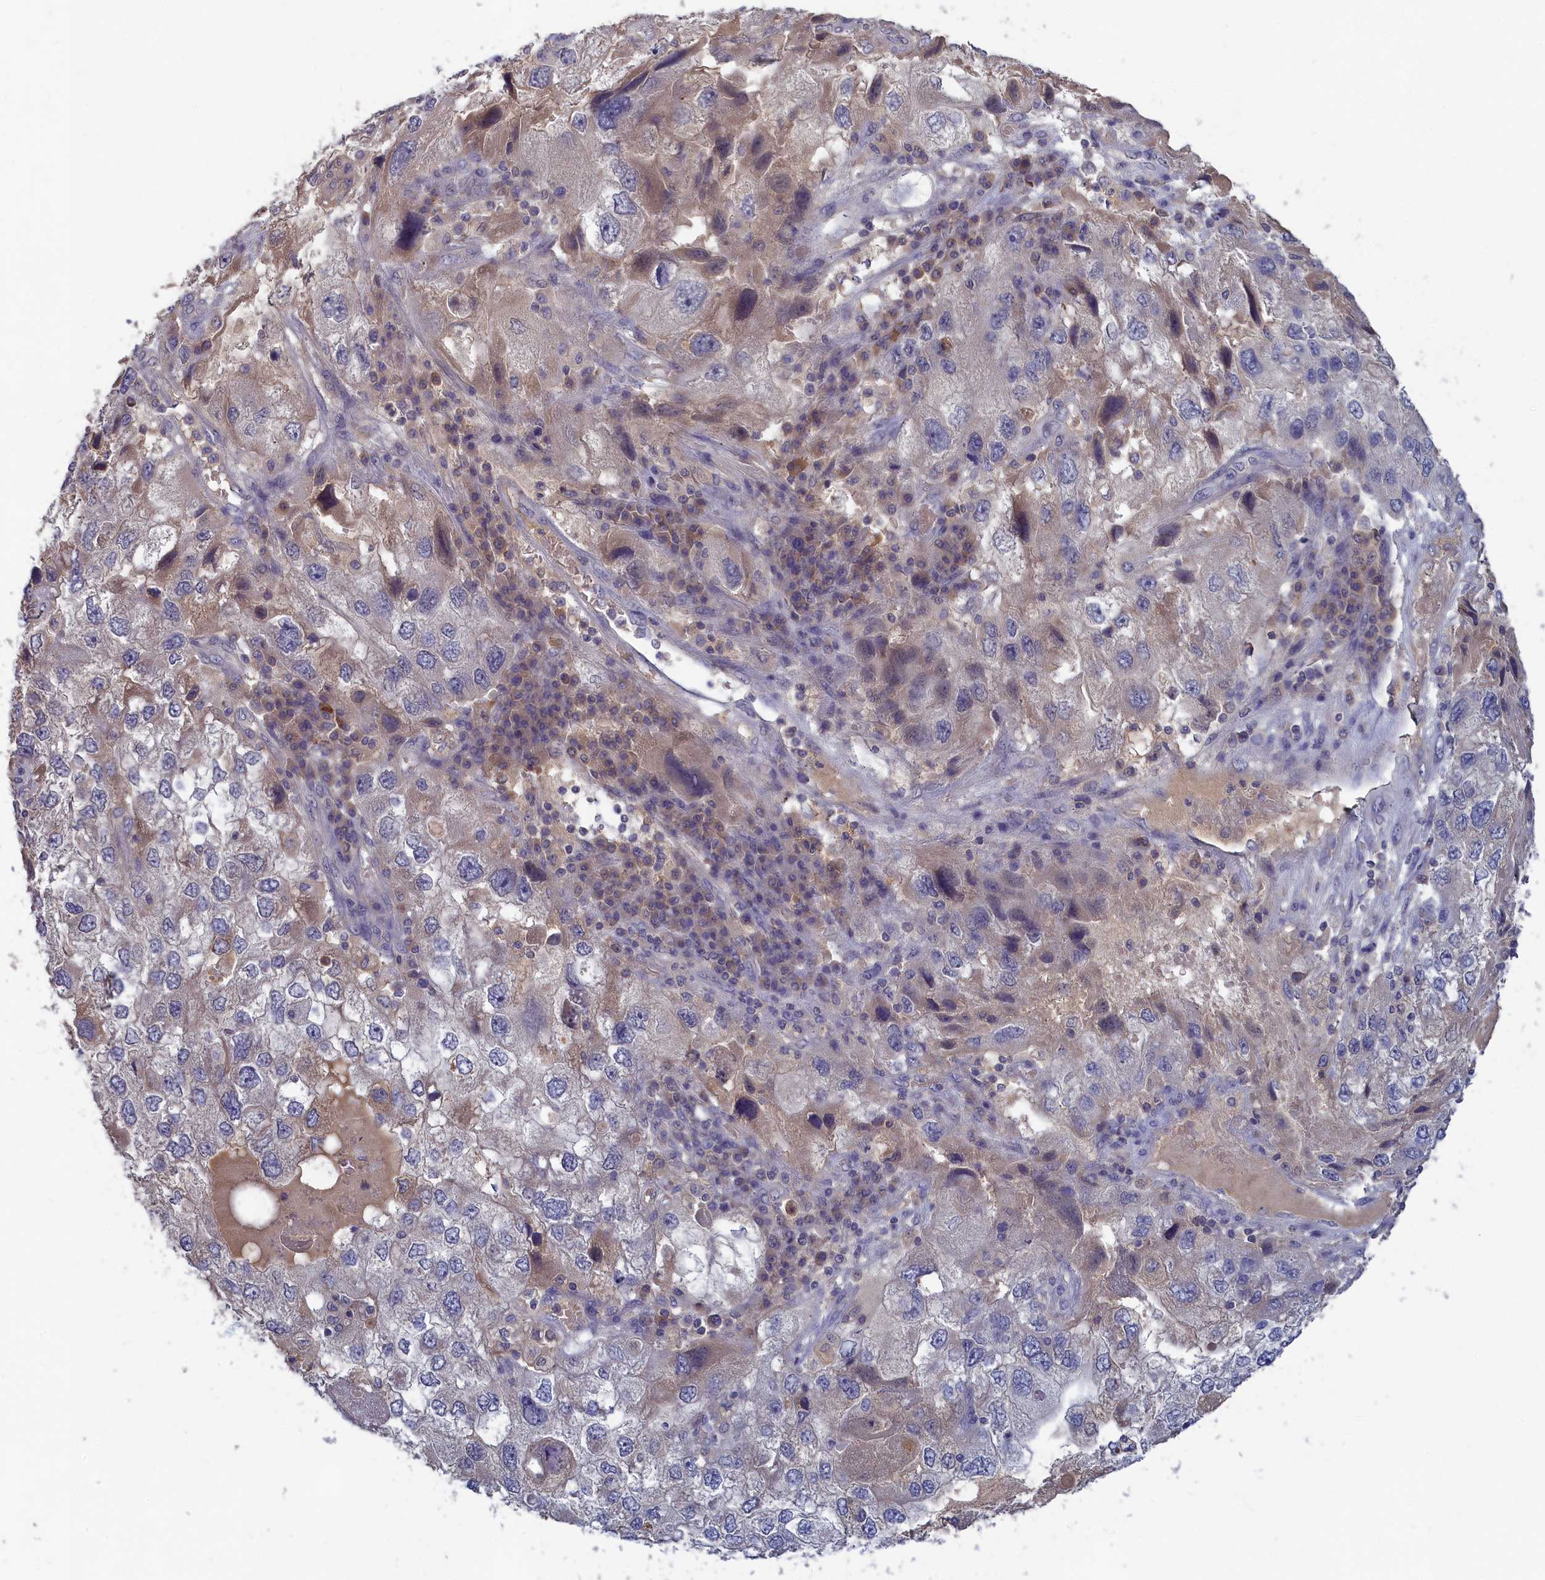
{"staining": {"intensity": "weak", "quantity": "<25%", "location": "cytoplasmic/membranous"}, "tissue": "endometrial cancer", "cell_type": "Tumor cells", "image_type": "cancer", "snomed": [{"axis": "morphology", "description": "Adenocarcinoma, NOS"}, {"axis": "topography", "description": "Endometrium"}], "caption": "Protein analysis of endometrial adenocarcinoma displays no significant expression in tumor cells.", "gene": "CELF5", "patient": {"sex": "female", "age": 49}}